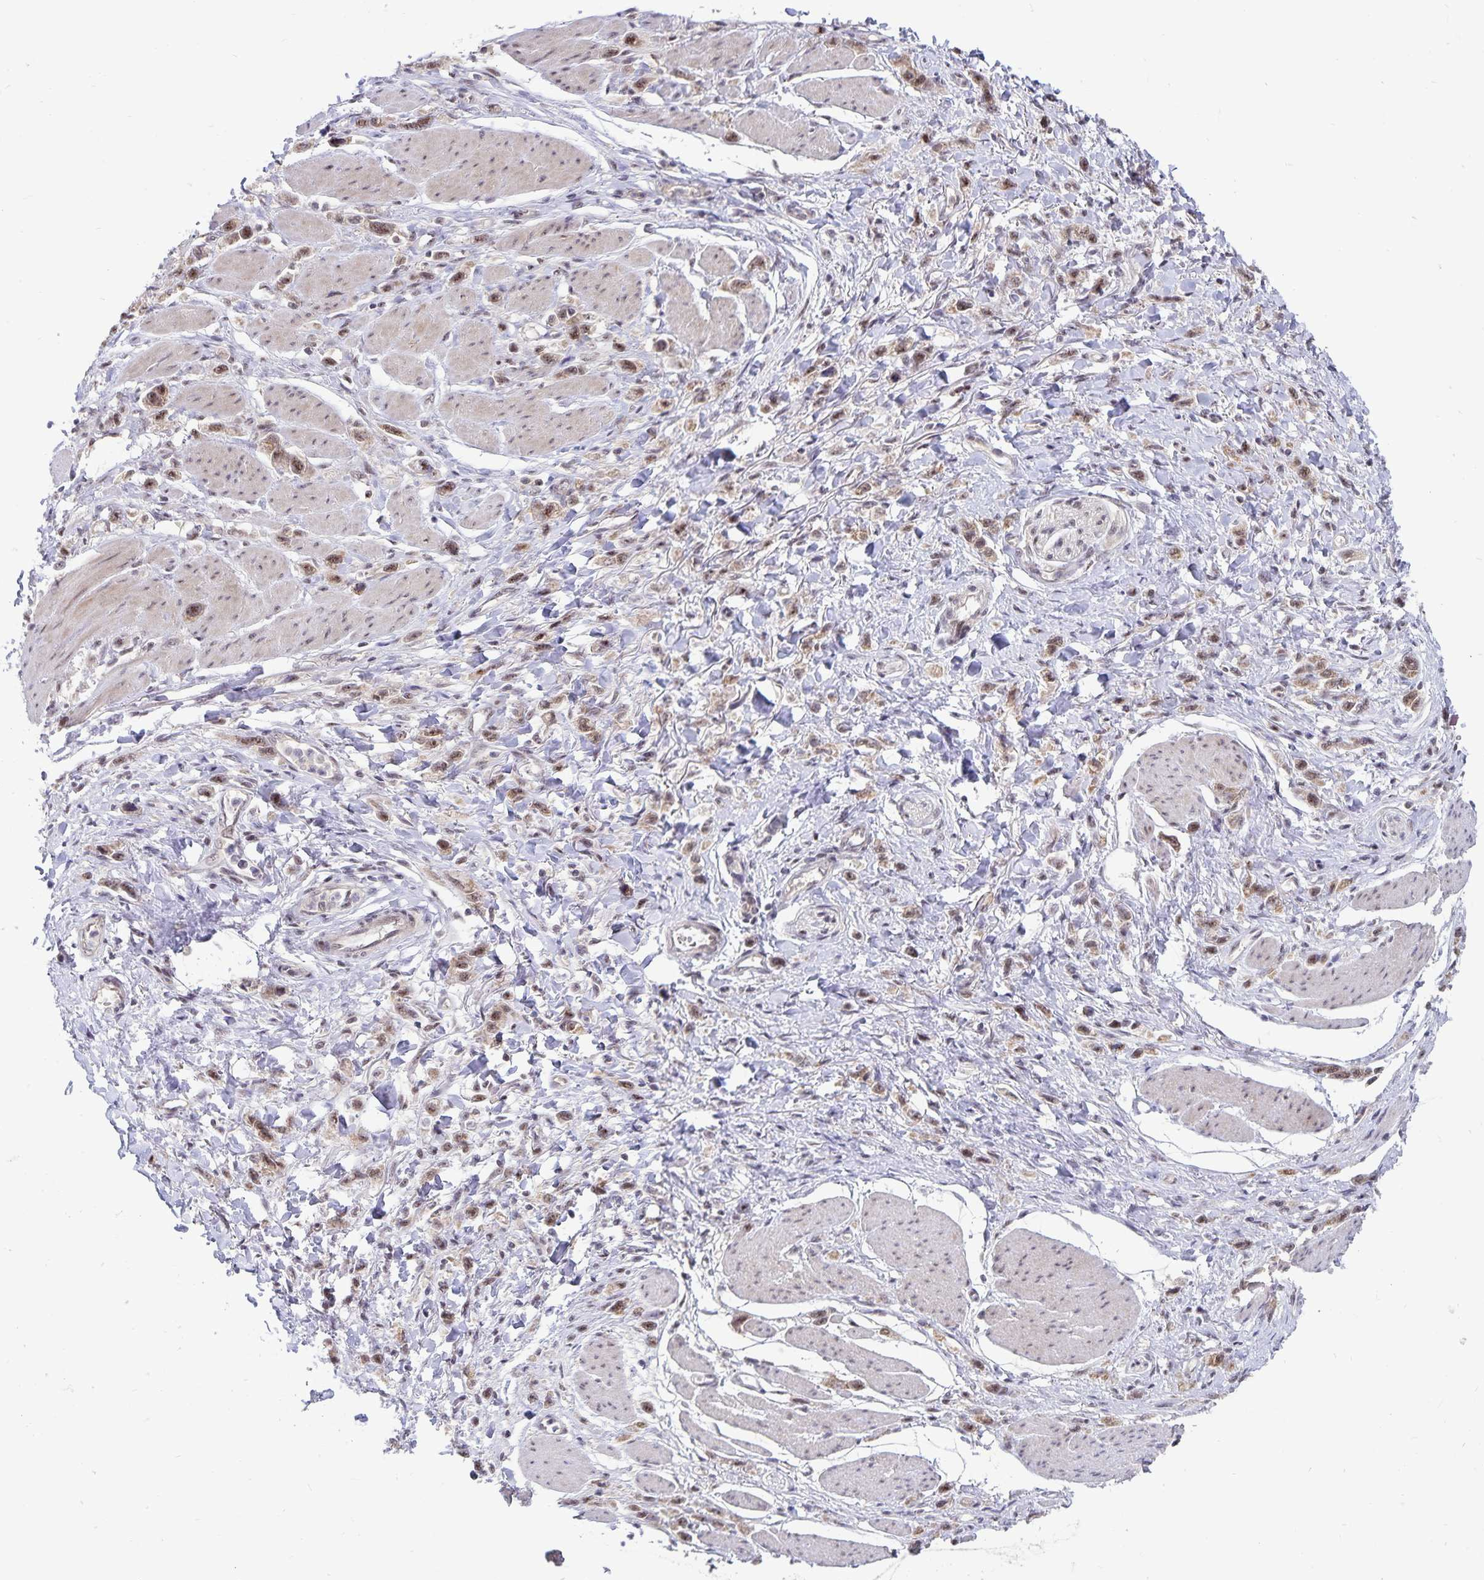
{"staining": {"intensity": "weak", "quantity": ">75%", "location": "cytoplasmic/membranous,nuclear"}, "tissue": "stomach cancer", "cell_type": "Tumor cells", "image_type": "cancer", "snomed": [{"axis": "morphology", "description": "Adenocarcinoma, NOS"}, {"axis": "topography", "description": "Stomach"}], "caption": "Immunohistochemistry (IHC) (DAB) staining of stomach adenocarcinoma shows weak cytoplasmic/membranous and nuclear protein expression in about >75% of tumor cells.", "gene": "EXOC6B", "patient": {"sex": "female", "age": 65}}